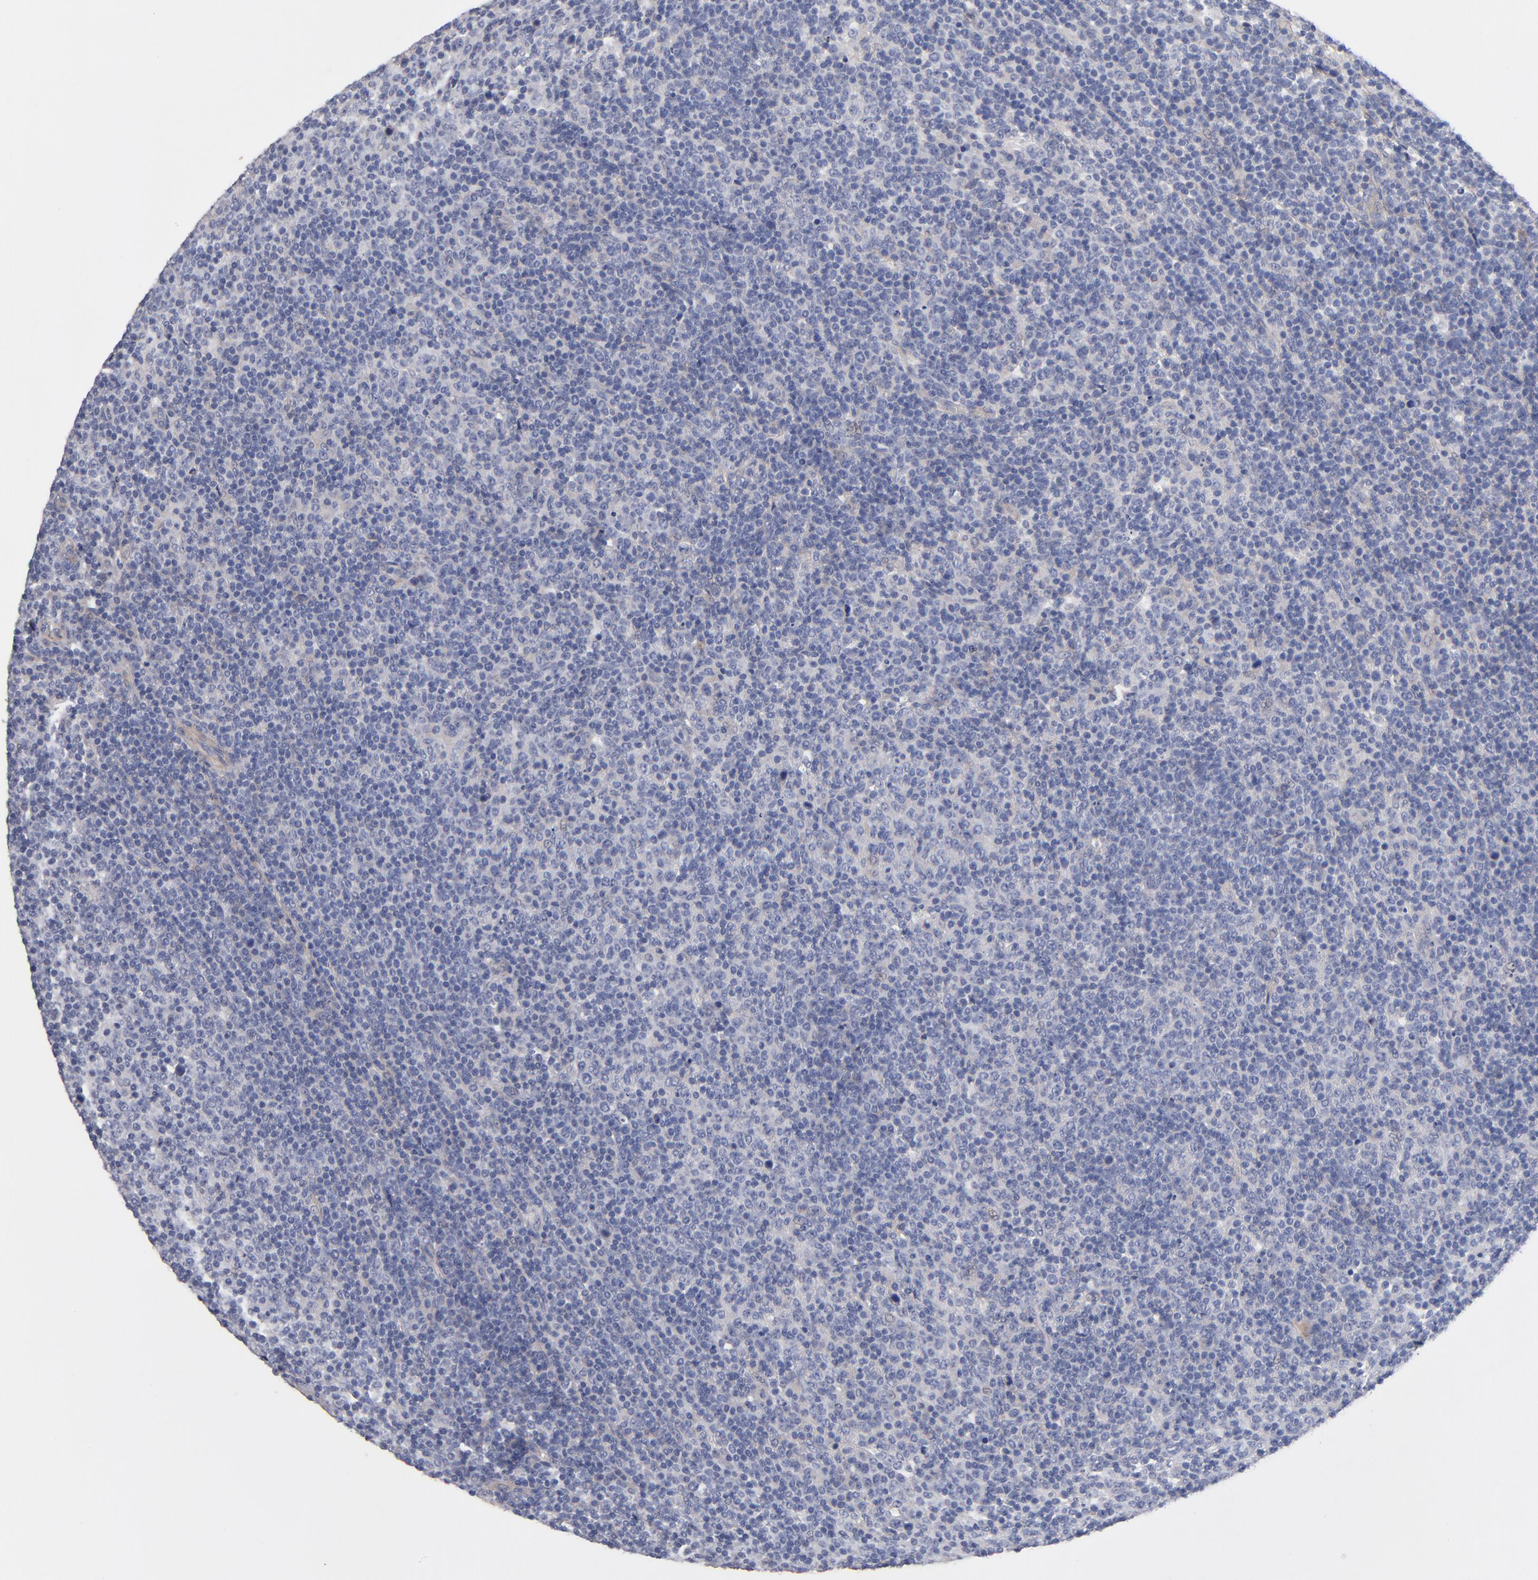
{"staining": {"intensity": "negative", "quantity": "none", "location": "none"}, "tissue": "lymphoma", "cell_type": "Tumor cells", "image_type": "cancer", "snomed": [{"axis": "morphology", "description": "Malignant lymphoma, non-Hodgkin's type, Low grade"}, {"axis": "topography", "description": "Lymph node"}], "caption": "A micrograph of human low-grade malignant lymphoma, non-Hodgkin's type is negative for staining in tumor cells. Nuclei are stained in blue.", "gene": "PLSCR4", "patient": {"sex": "male", "age": 70}}